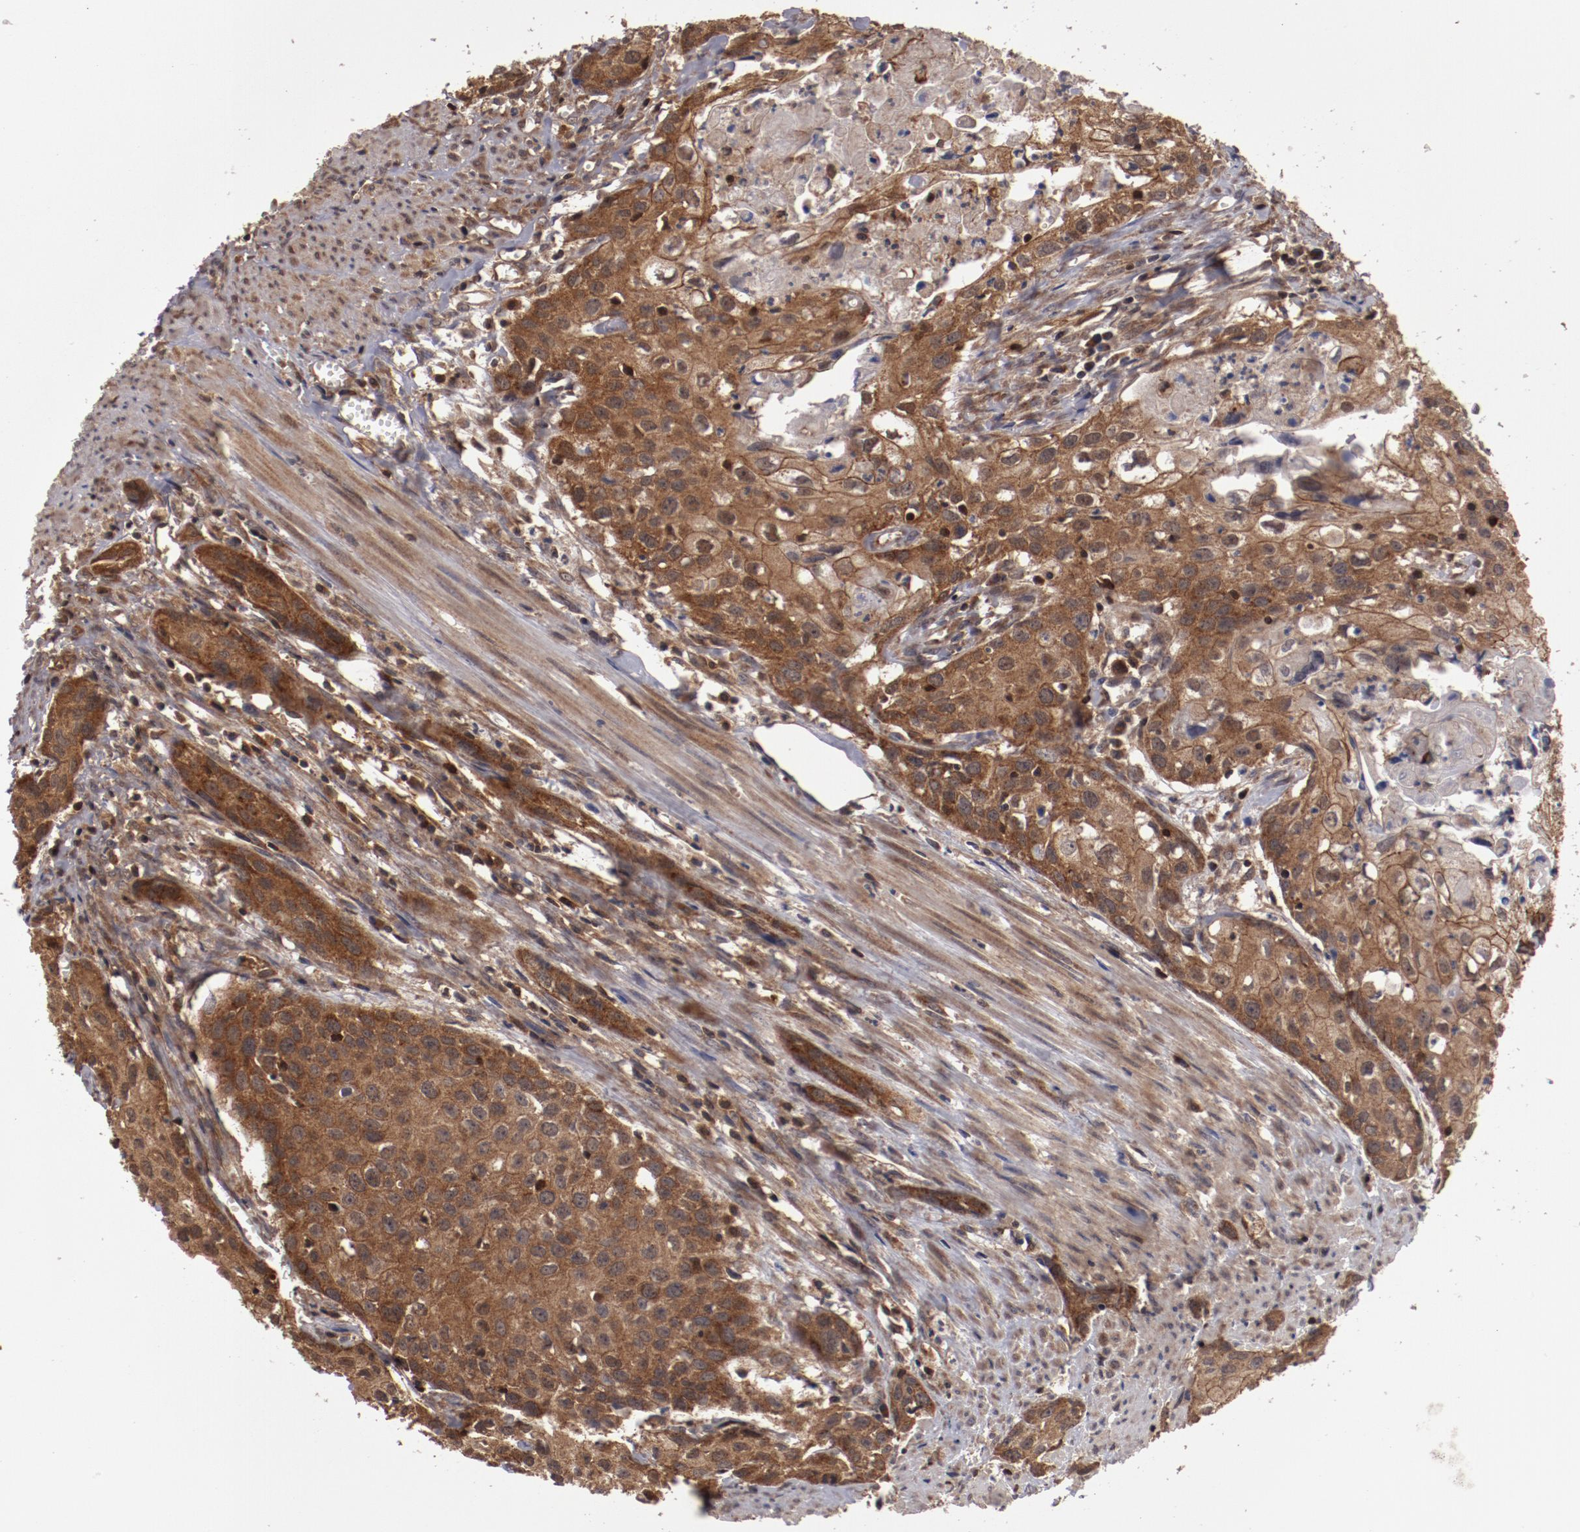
{"staining": {"intensity": "moderate", "quantity": ">75%", "location": "cytoplasmic/membranous"}, "tissue": "urothelial cancer", "cell_type": "Tumor cells", "image_type": "cancer", "snomed": [{"axis": "morphology", "description": "Urothelial carcinoma, High grade"}, {"axis": "topography", "description": "Urinary bladder"}], "caption": "This histopathology image displays urothelial cancer stained with immunohistochemistry (IHC) to label a protein in brown. The cytoplasmic/membranous of tumor cells show moderate positivity for the protein. Nuclei are counter-stained blue.", "gene": "RPS6KA6", "patient": {"sex": "male", "age": 54}}